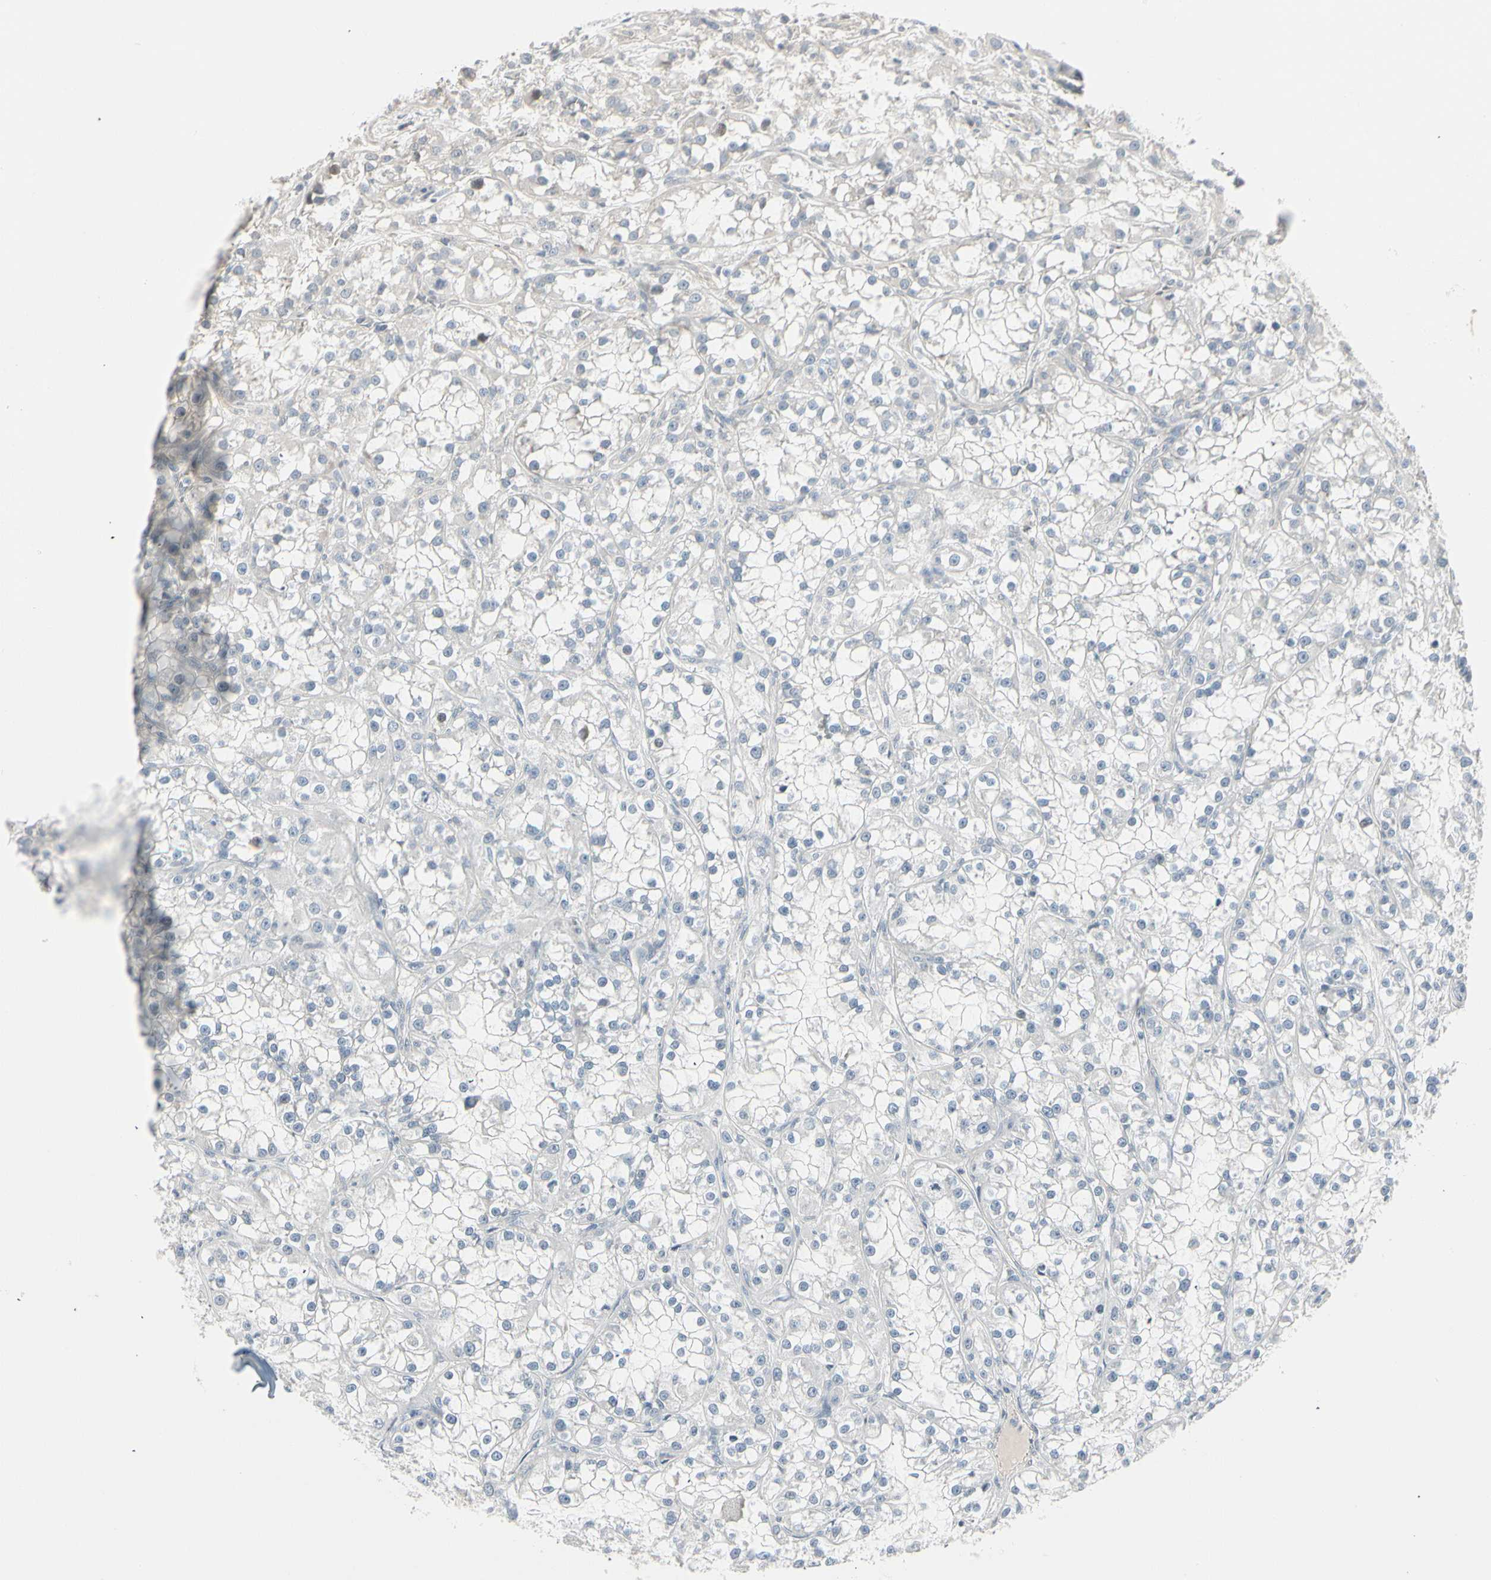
{"staining": {"intensity": "negative", "quantity": "none", "location": "none"}, "tissue": "renal cancer", "cell_type": "Tumor cells", "image_type": "cancer", "snomed": [{"axis": "morphology", "description": "Adenocarcinoma, NOS"}, {"axis": "topography", "description": "Kidney"}], "caption": "A high-resolution micrograph shows immunohistochemistry staining of renal adenocarcinoma, which exhibits no significant expression in tumor cells. Brightfield microscopy of IHC stained with DAB (3,3'-diaminobenzidine) (brown) and hematoxylin (blue), captured at high magnification.", "gene": "DMPK", "patient": {"sex": "female", "age": 52}}